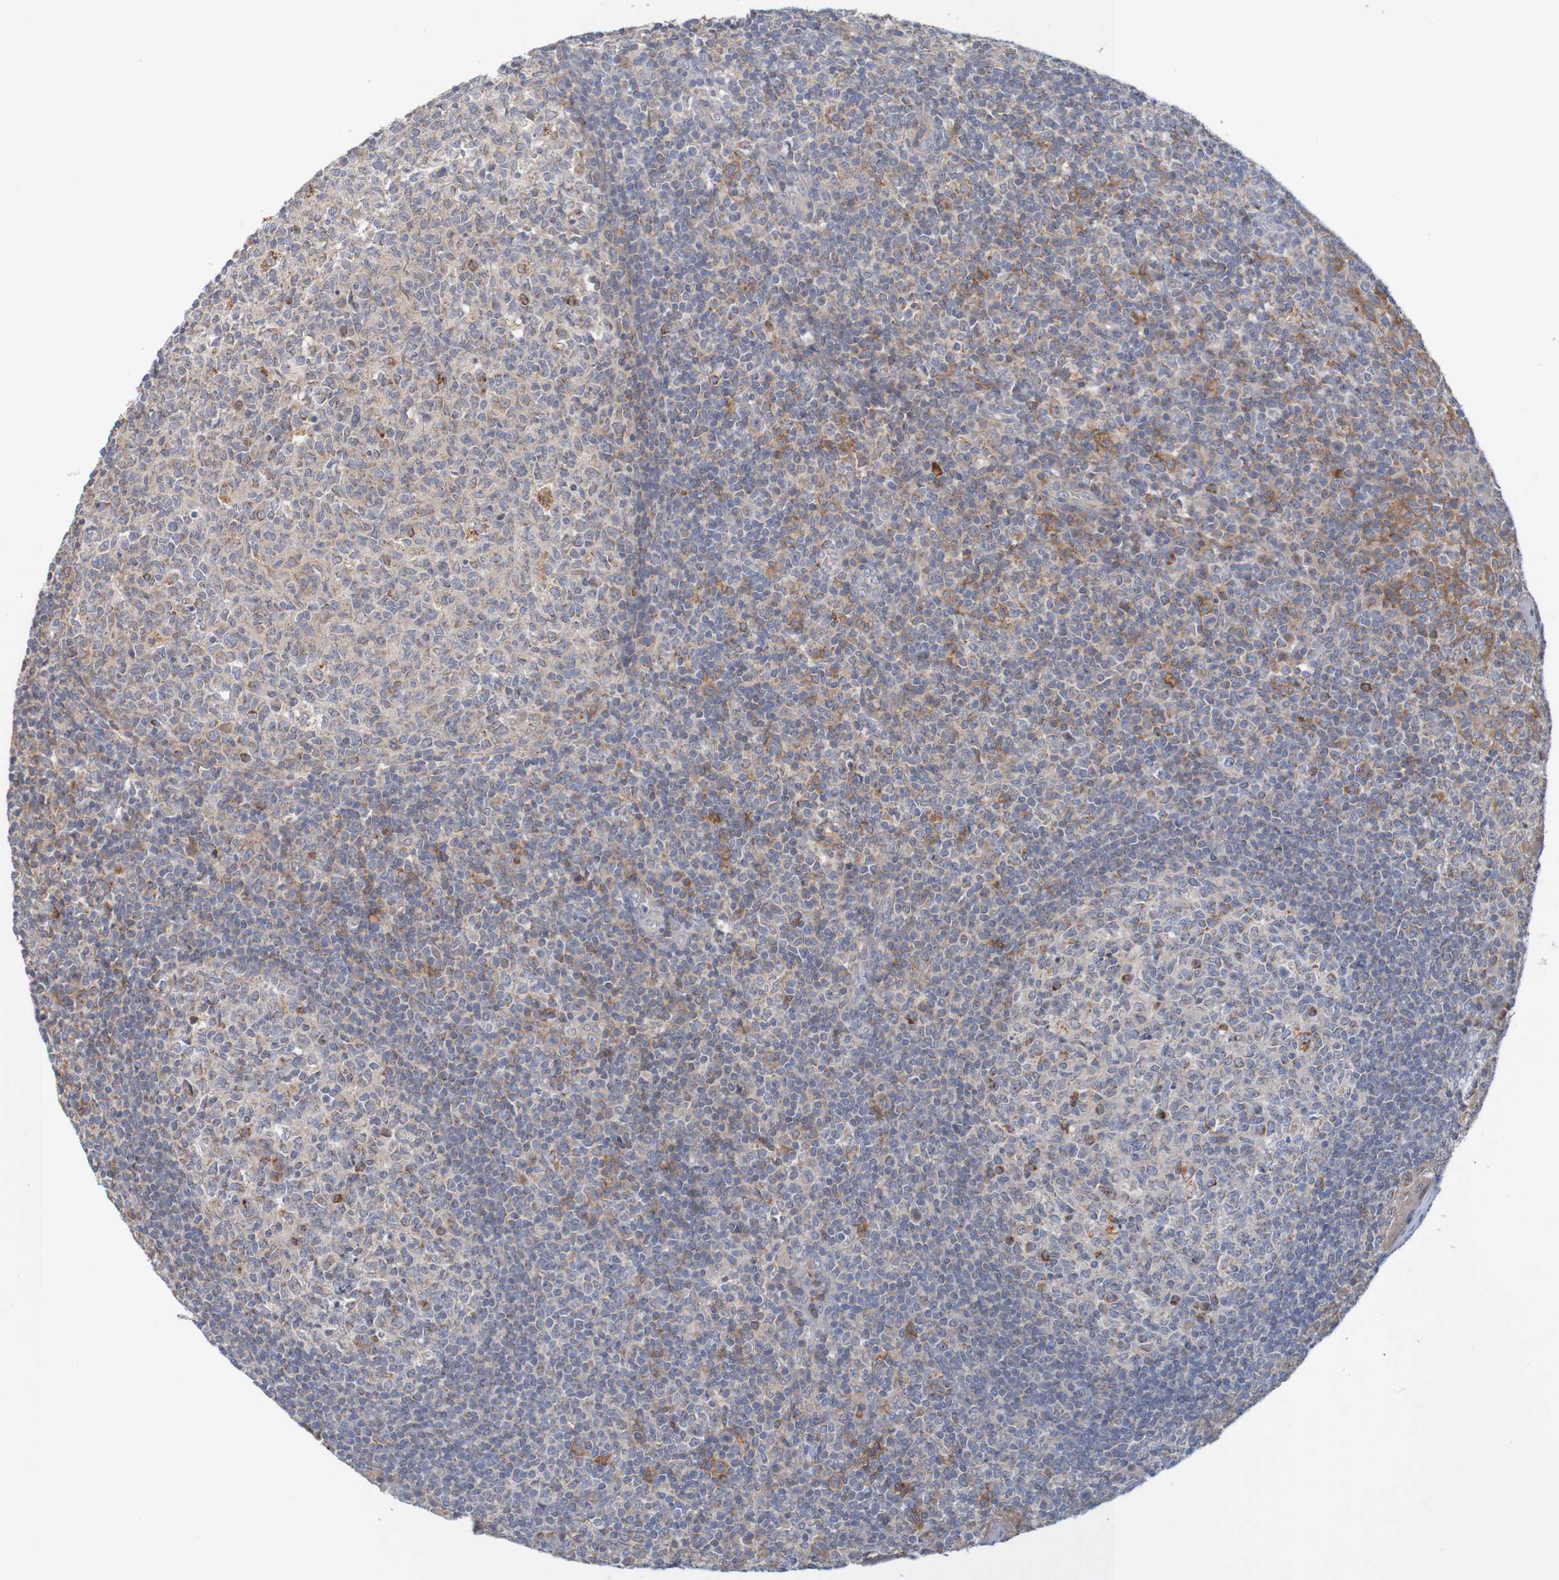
{"staining": {"intensity": "moderate", "quantity": "<25%", "location": "cytoplasmic/membranous"}, "tissue": "tonsil", "cell_type": "Germinal center cells", "image_type": "normal", "snomed": [{"axis": "morphology", "description": "Normal tissue, NOS"}, {"axis": "topography", "description": "Tonsil"}], "caption": "Immunohistochemical staining of normal tonsil exhibits moderate cytoplasmic/membranous protein staining in approximately <25% of germinal center cells.", "gene": "NAV2", "patient": {"sex": "female", "age": 19}}